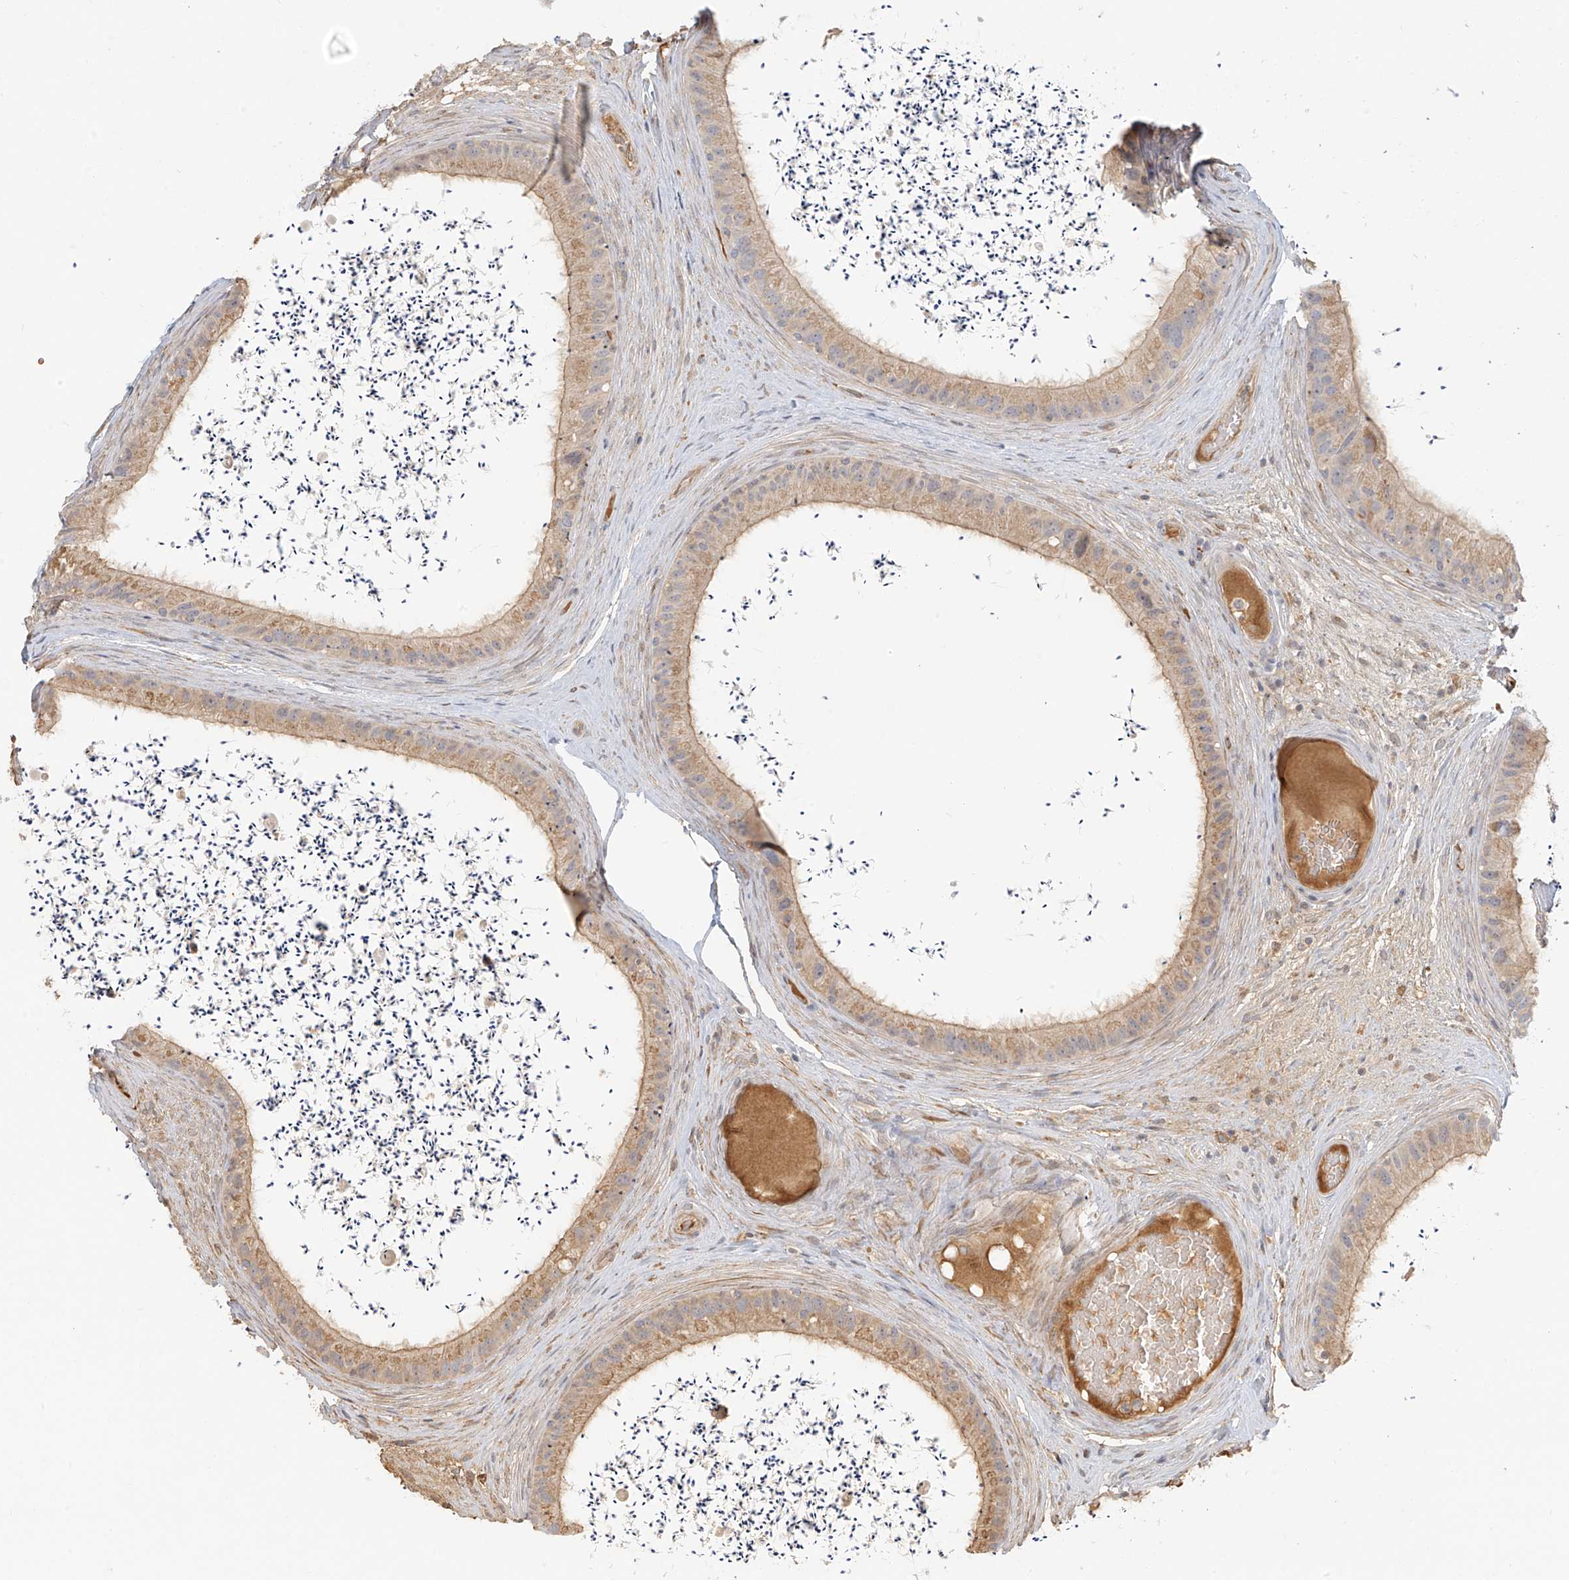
{"staining": {"intensity": "weak", "quantity": ">75%", "location": "cytoplasmic/membranous"}, "tissue": "epididymis", "cell_type": "Glandular cells", "image_type": "normal", "snomed": [{"axis": "morphology", "description": "Normal tissue, NOS"}, {"axis": "topography", "description": "Epididymis, spermatic cord, NOS"}], "caption": "IHC staining of unremarkable epididymis, which exhibits low levels of weak cytoplasmic/membranous positivity in approximately >75% of glandular cells indicating weak cytoplasmic/membranous protein positivity. The staining was performed using DAB (3,3'-diaminobenzidine) (brown) for protein detection and nuclei were counterstained in hematoxylin (blue).", "gene": "UPK1B", "patient": {"sex": "male", "age": 50}}